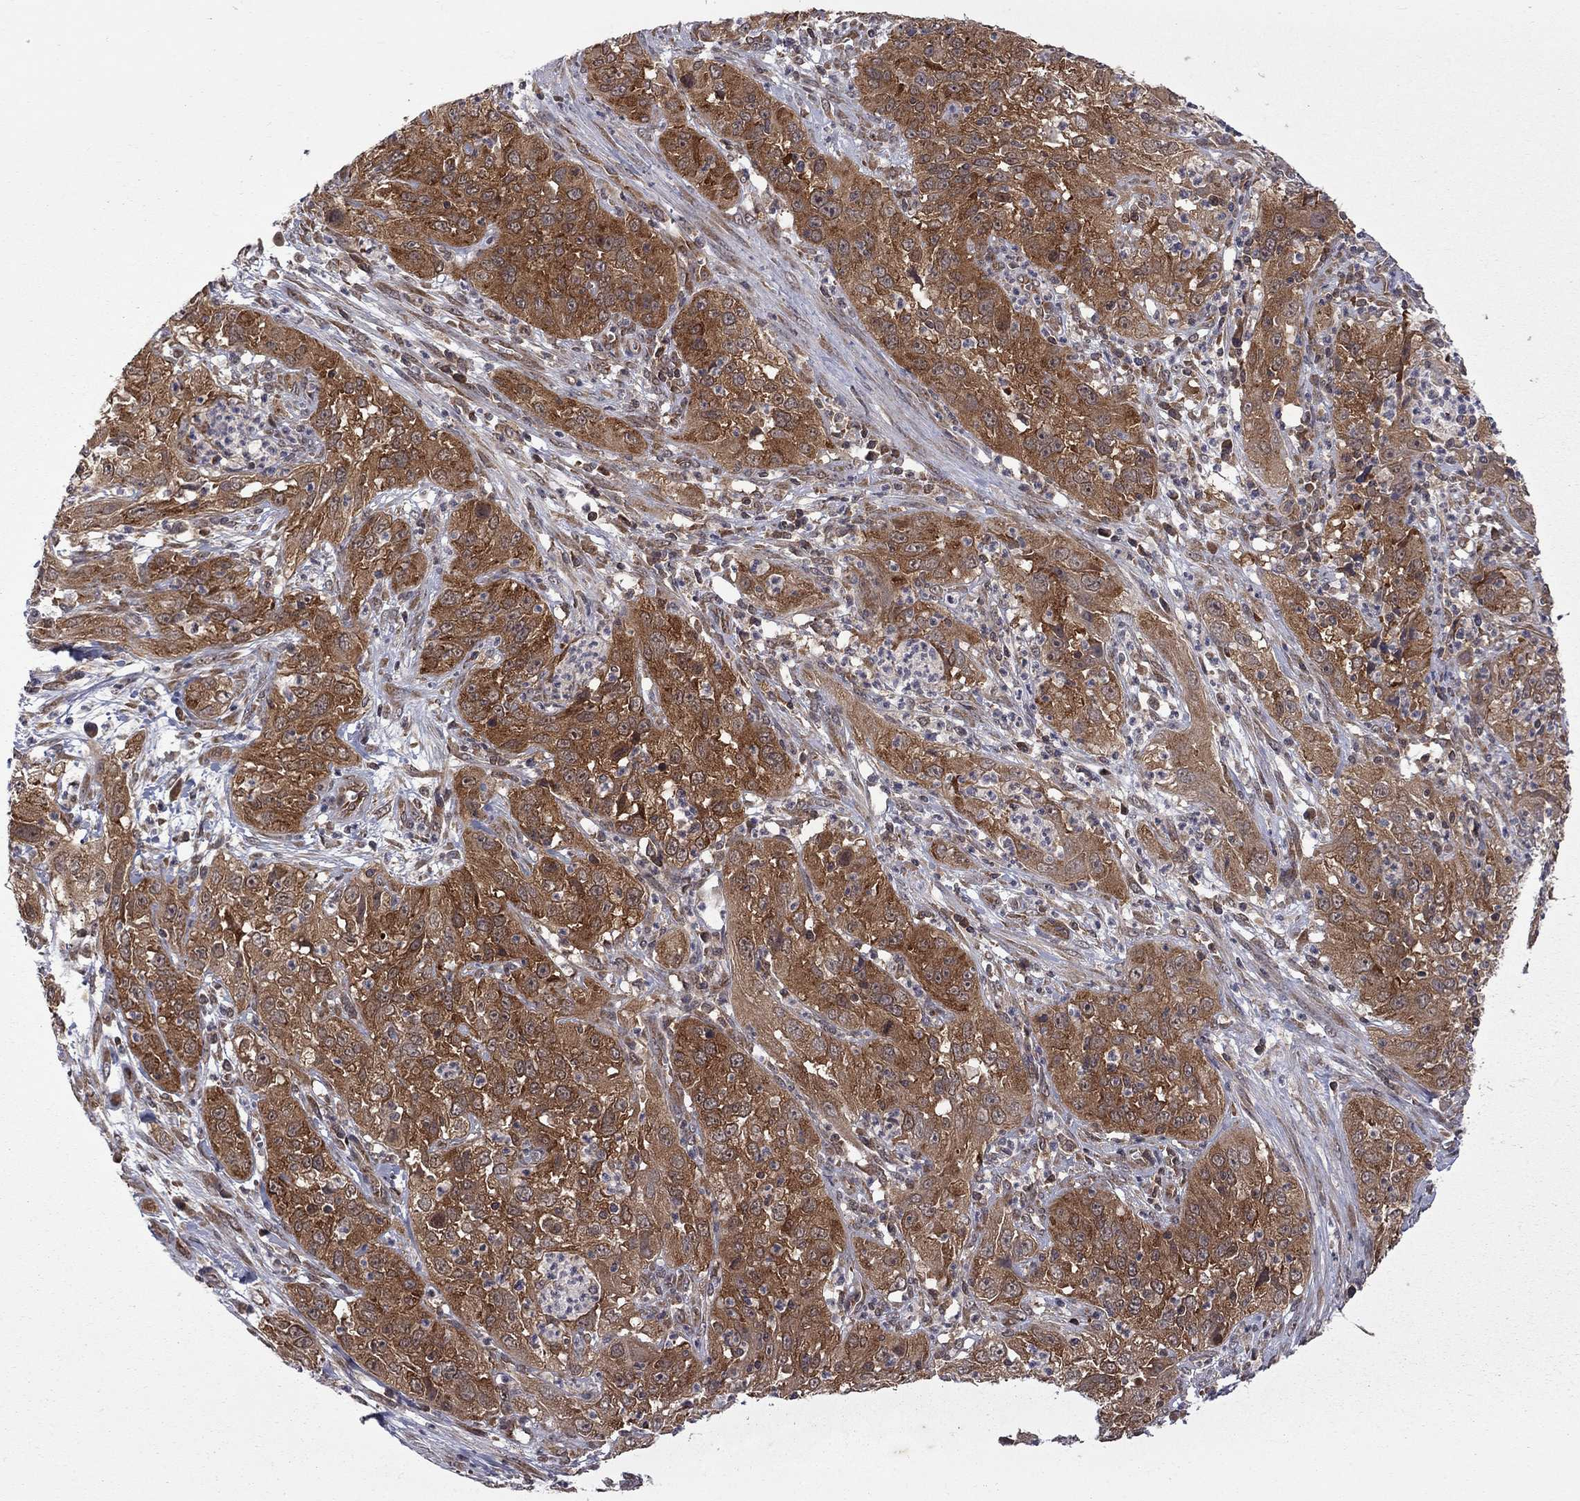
{"staining": {"intensity": "strong", "quantity": ">75%", "location": "cytoplasmic/membranous"}, "tissue": "cervical cancer", "cell_type": "Tumor cells", "image_type": "cancer", "snomed": [{"axis": "morphology", "description": "Squamous cell carcinoma, NOS"}, {"axis": "topography", "description": "Cervix"}], "caption": "Protein staining of cervical cancer (squamous cell carcinoma) tissue exhibits strong cytoplasmic/membranous staining in approximately >75% of tumor cells.", "gene": "NAA50", "patient": {"sex": "female", "age": 32}}